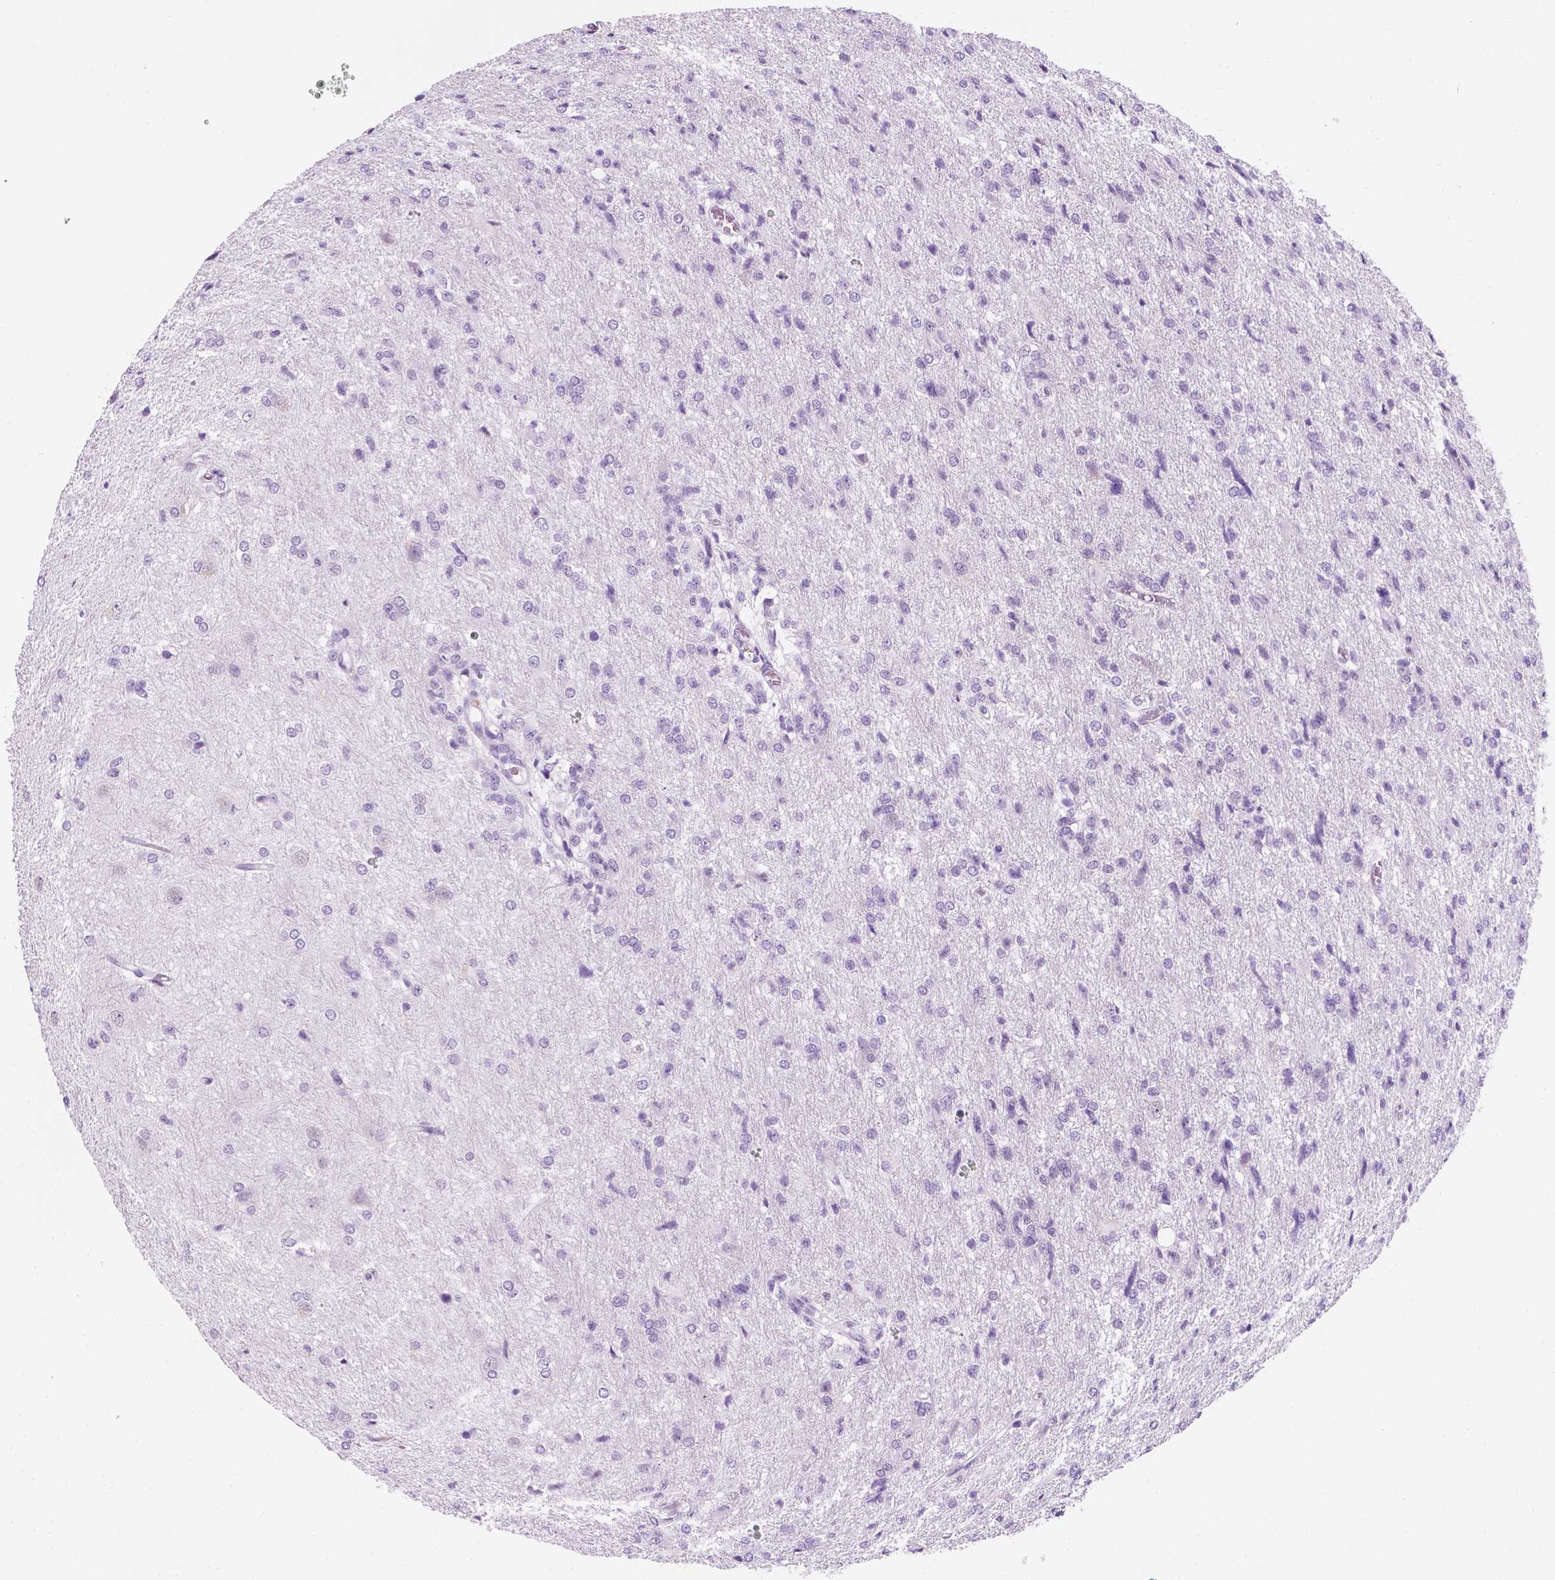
{"staining": {"intensity": "negative", "quantity": "none", "location": "none"}, "tissue": "glioma", "cell_type": "Tumor cells", "image_type": "cancer", "snomed": [{"axis": "morphology", "description": "Glioma, malignant, High grade"}, {"axis": "topography", "description": "Brain"}], "caption": "Tumor cells show no significant protein expression in glioma.", "gene": "PPL", "patient": {"sex": "male", "age": 68}}